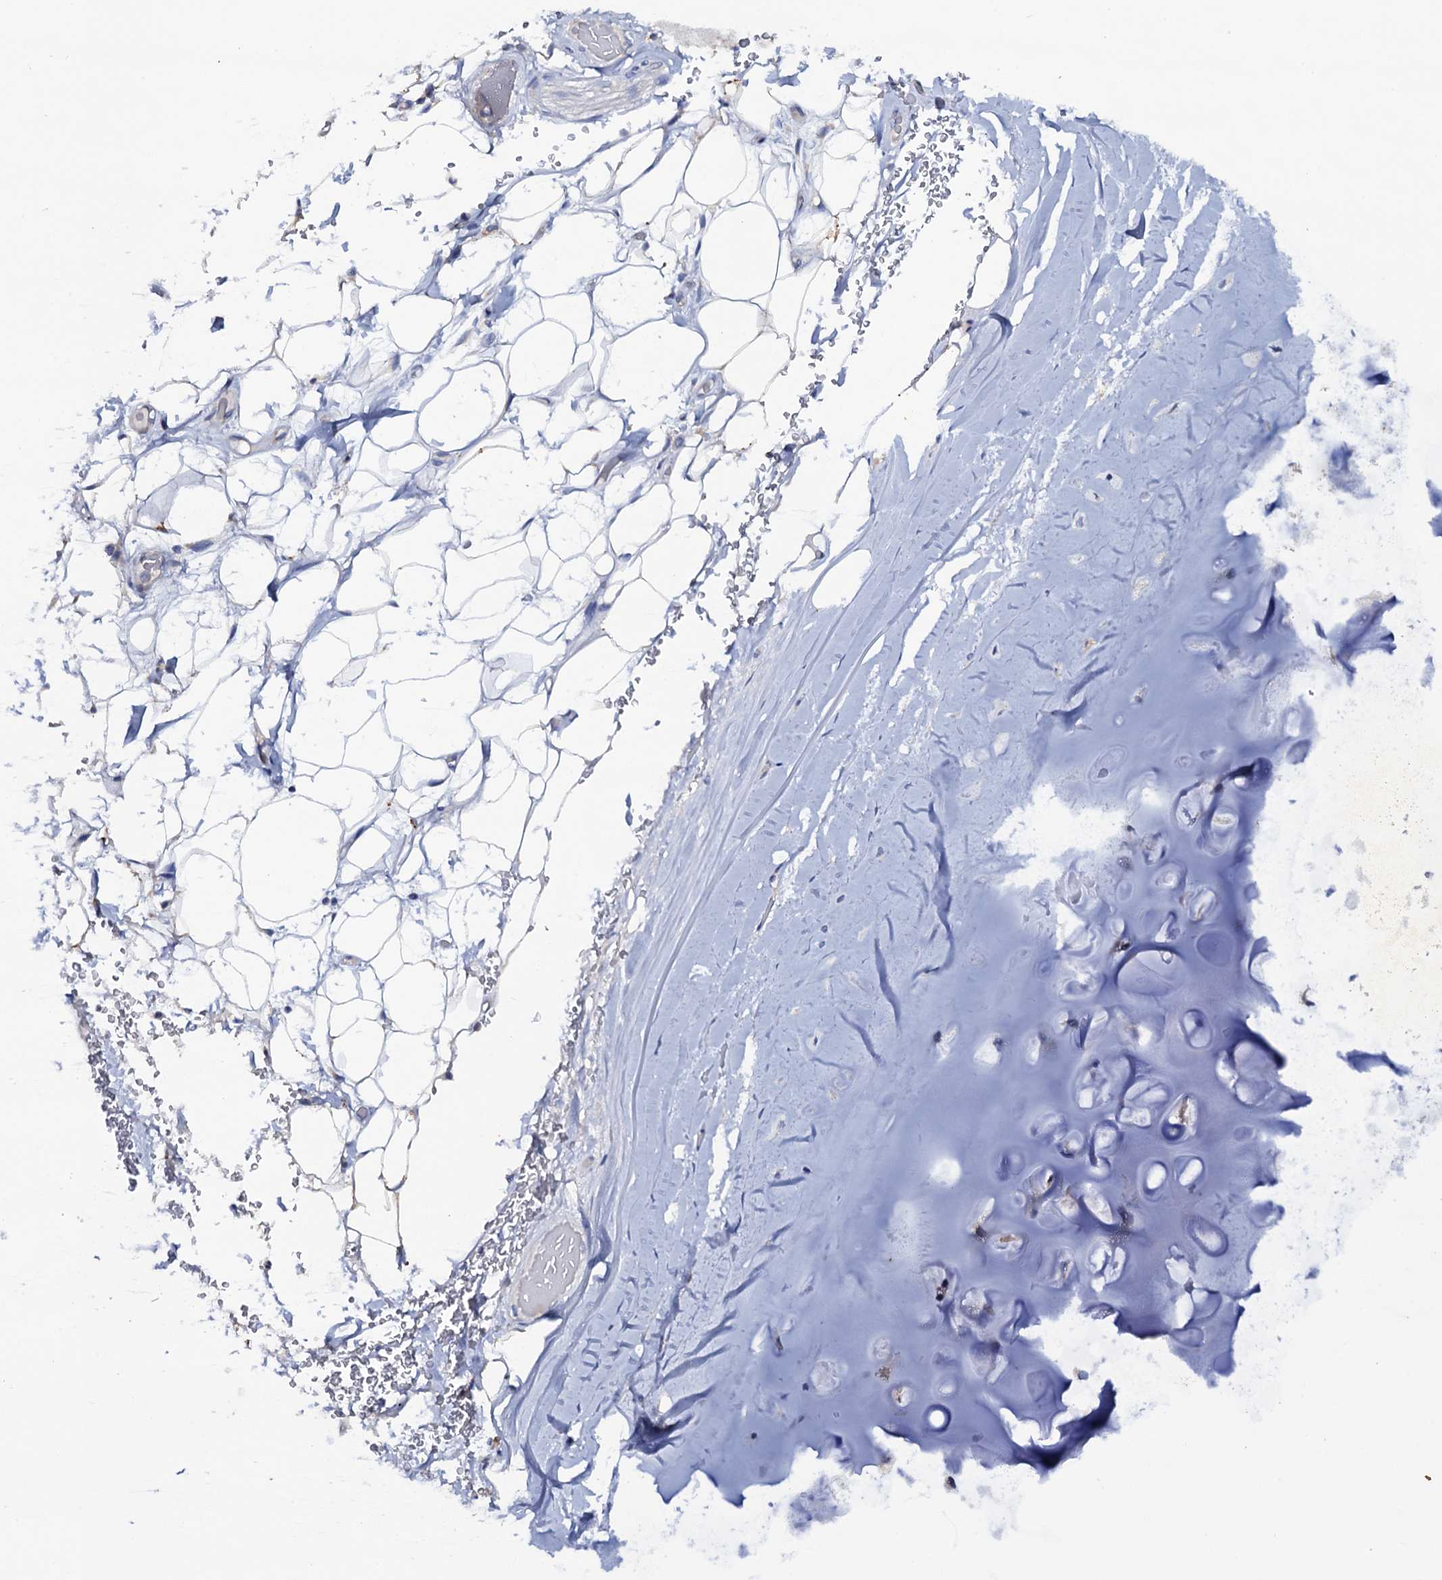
{"staining": {"intensity": "negative", "quantity": "none", "location": "none"}, "tissue": "adipose tissue", "cell_type": "Adipocytes", "image_type": "normal", "snomed": [{"axis": "morphology", "description": "Normal tissue, NOS"}, {"axis": "topography", "description": "Bronchus"}], "caption": "DAB (3,3'-diaminobenzidine) immunohistochemical staining of unremarkable adipose tissue exhibits no significant positivity in adipocytes. (DAB immunohistochemistry (IHC), high magnification).", "gene": "MRPL48", "patient": {"sex": "male", "age": 66}}